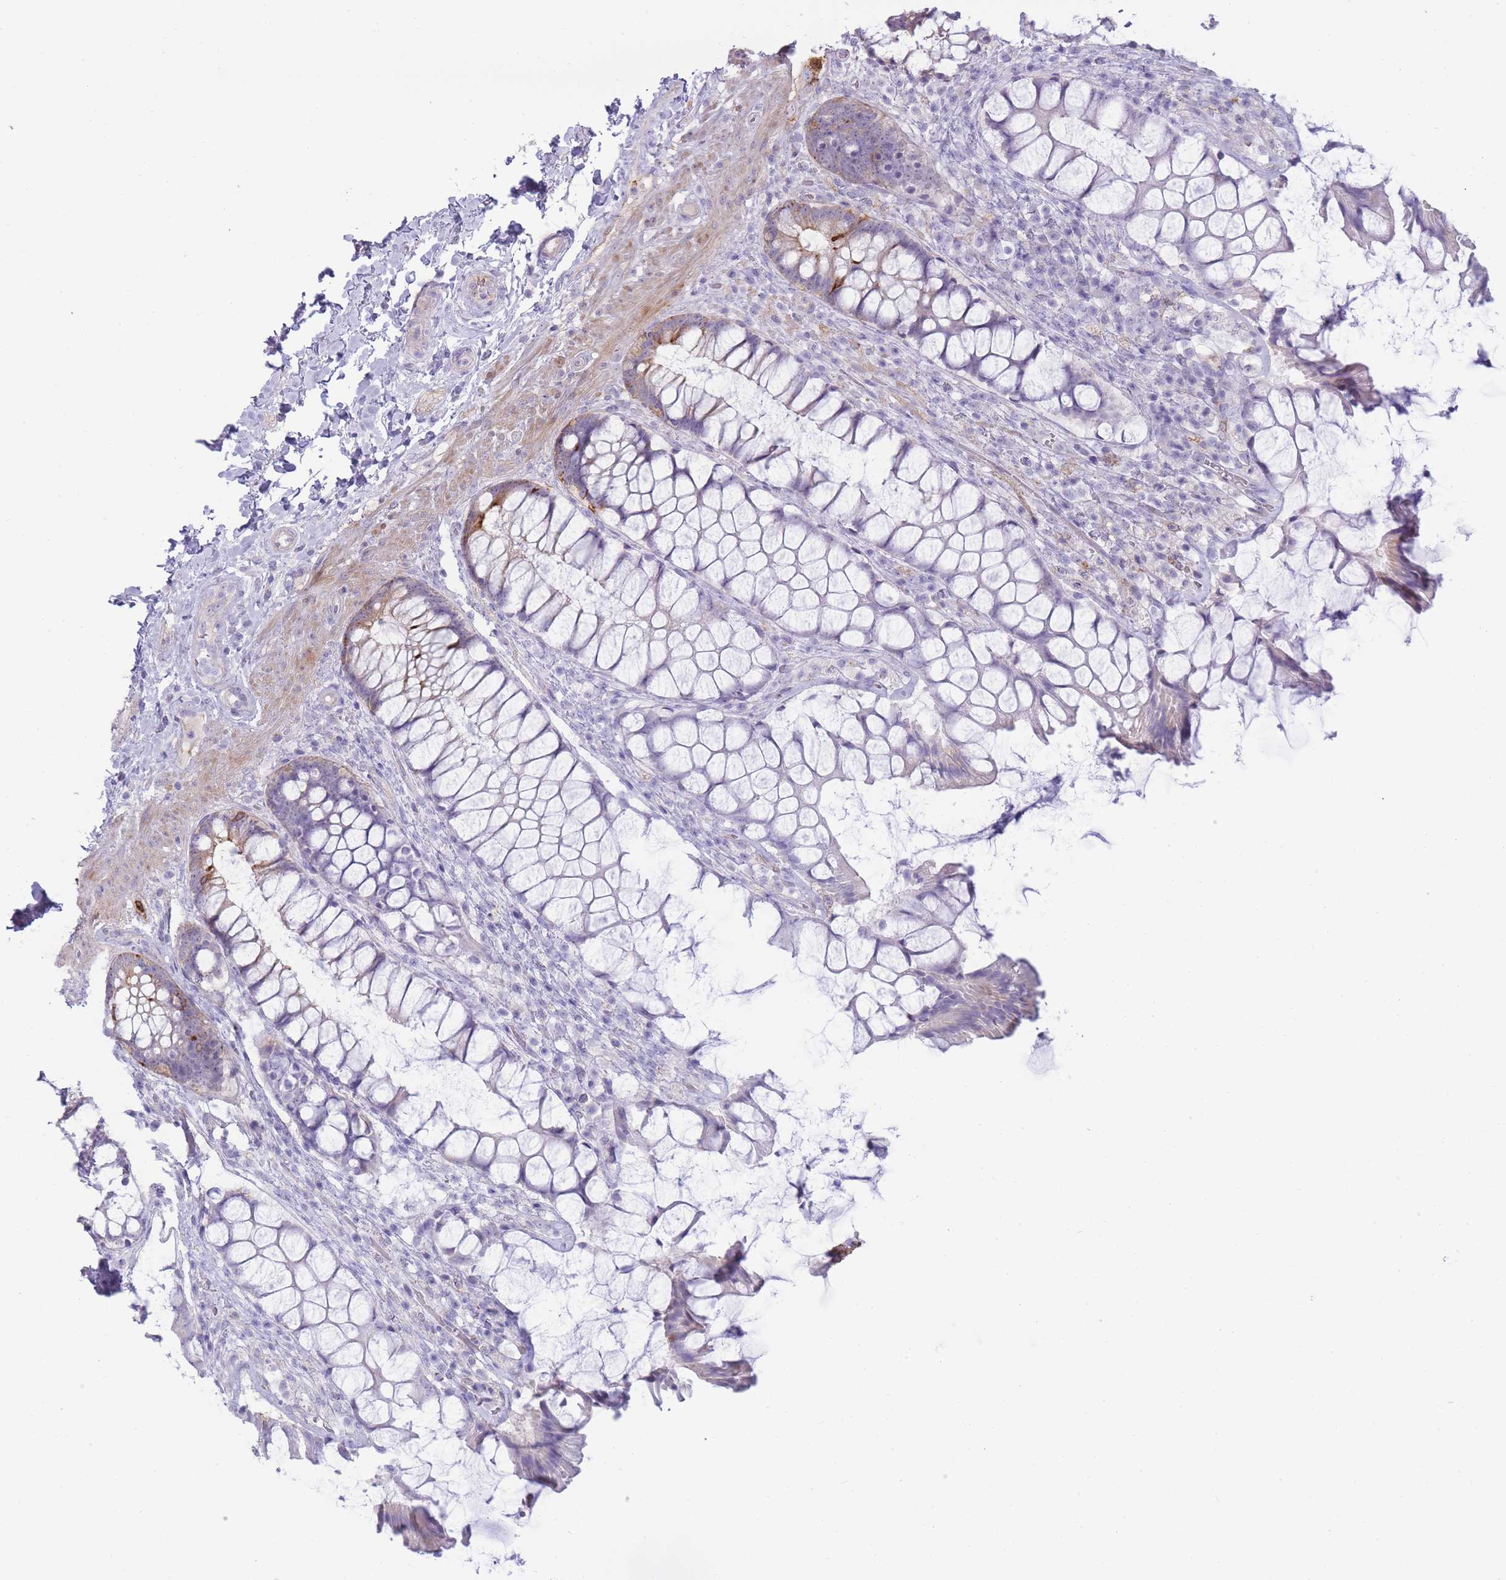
{"staining": {"intensity": "moderate", "quantity": "25%-75%", "location": "cytoplasmic/membranous"}, "tissue": "rectum", "cell_type": "Glandular cells", "image_type": "normal", "snomed": [{"axis": "morphology", "description": "Normal tissue, NOS"}, {"axis": "topography", "description": "Rectum"}], "caption": "This photomicrograph shows normal rectum stained with immunohistochemistry to label a protein in brown. The cytoplasmic/membranous of glandular cells show moderate positivity for the protein. Nuclei are counter-stained blue.", "gene": "UTP14A", "patient": {"sex": "female", "age": 58}}